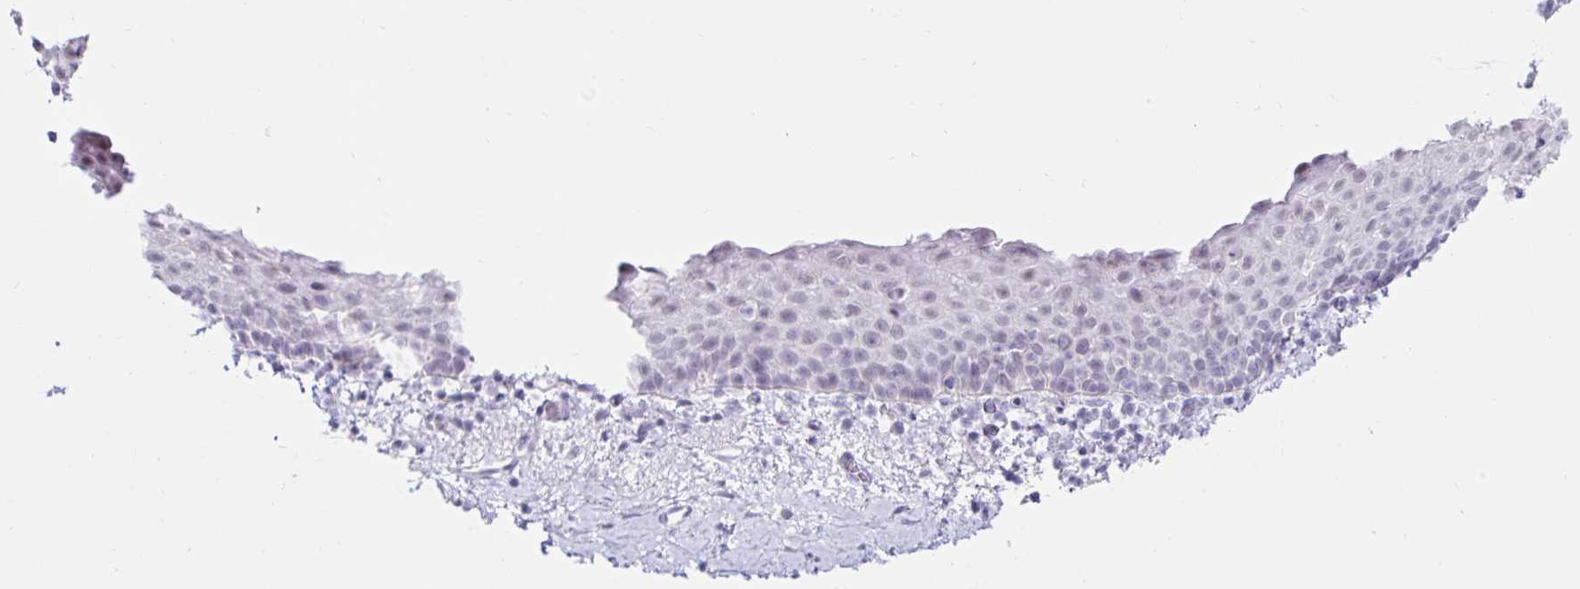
{"staining": {"intensity": "negative", "quantity": "none", "location": "none"}, "tissue": "vagina", "cell_type": "Squamous epithelial cells", "image_type": "normal", "snomed": [{"axis": "morphology", "description": "Normal tissue, NOS"}, {"axis": "topography", "description": "Vagina"}], "caption": "This is a image of immunohistochemistry (IHC) staining of benign vagina, which shows no staining in squamous epithelial cells. Brightfield microscopy of immunohistochemistry stained with DAB (3,3'-diaminobenzidine) (brown) and hematoxylin (blue), captured at high magnification.", "gene": "BEST1", "patient": {"sex": "female", "age": 61}}